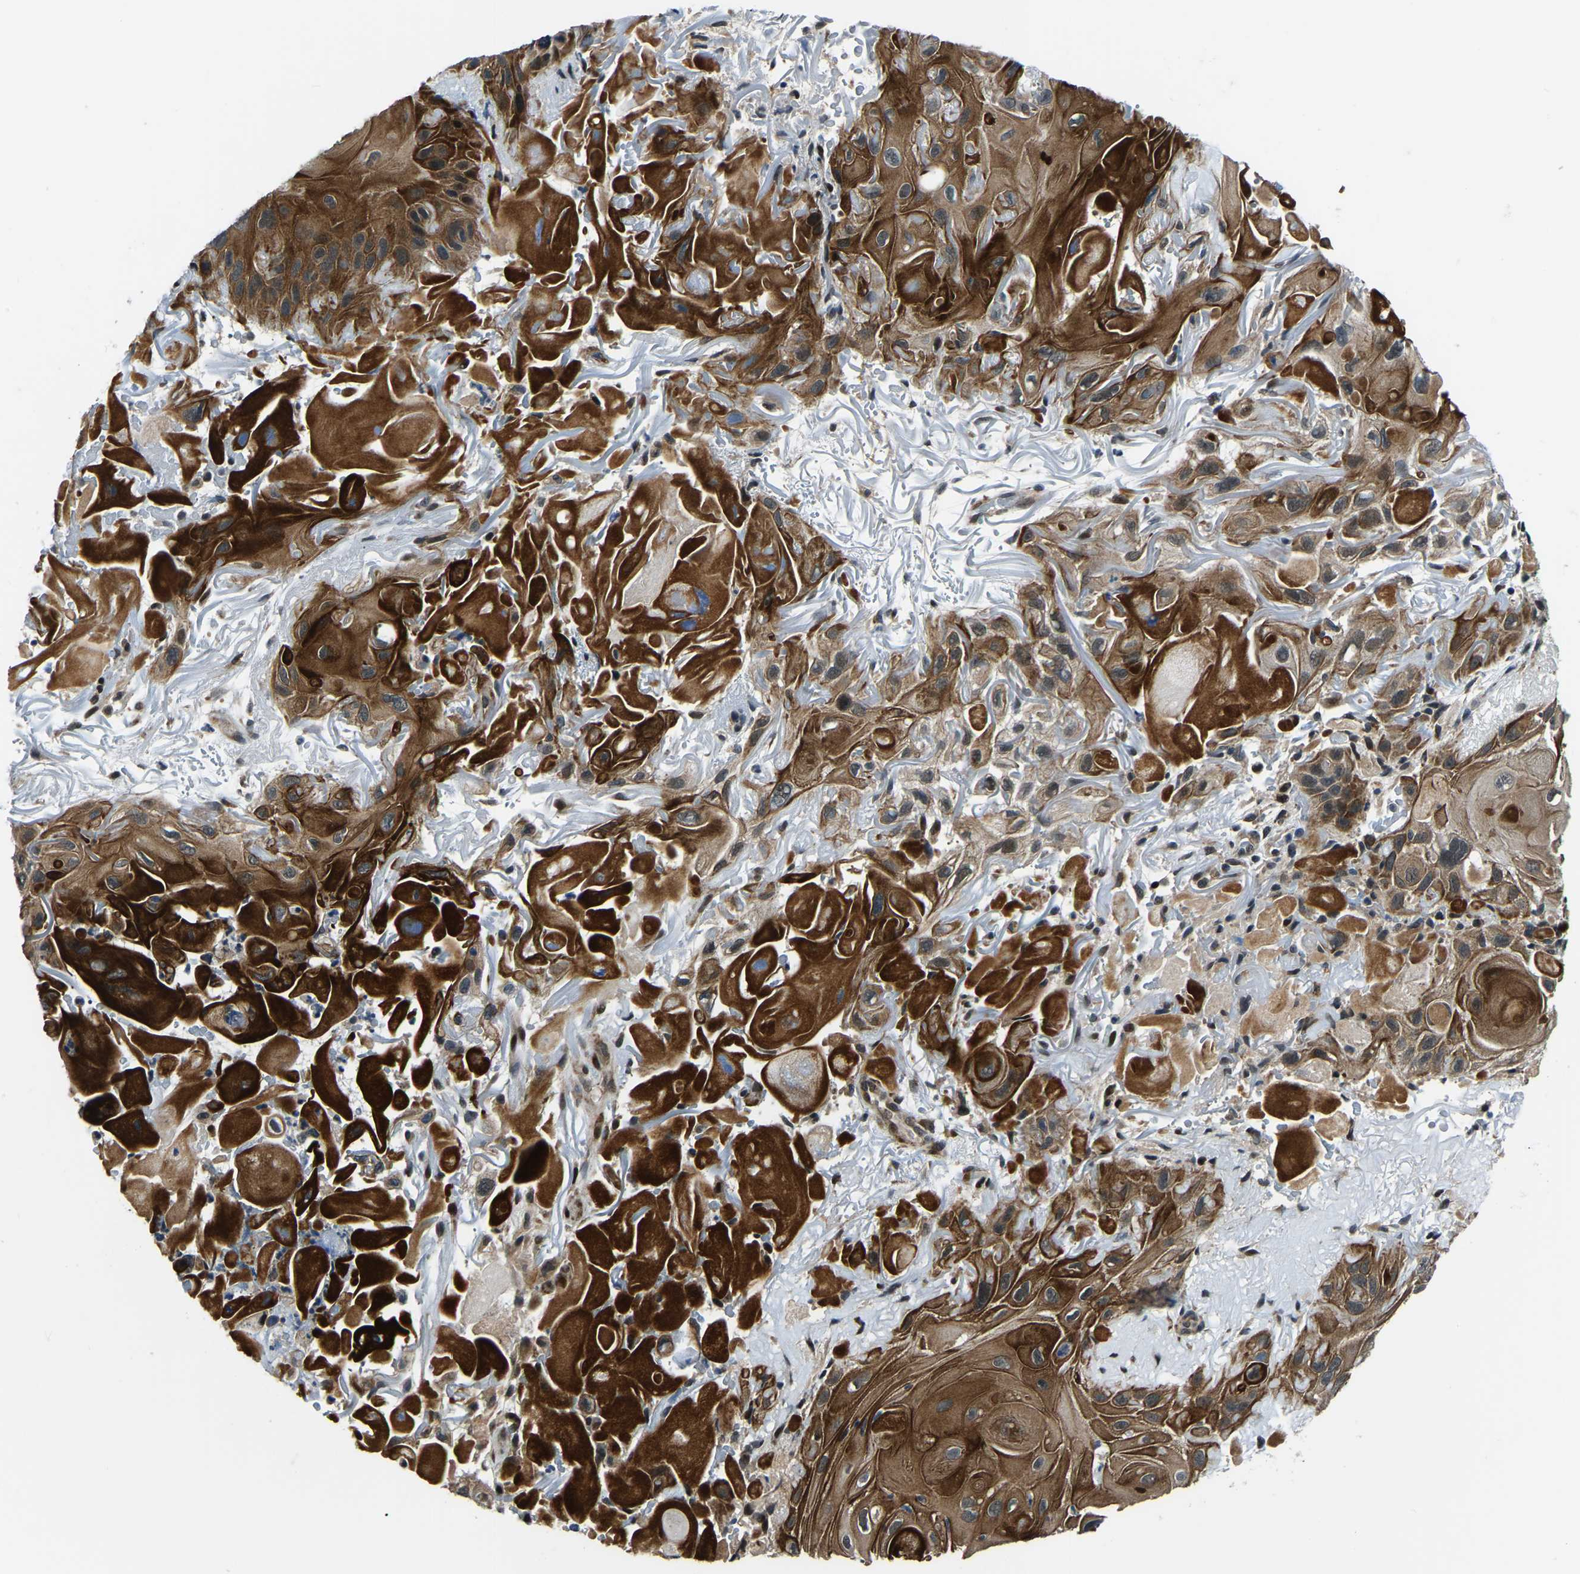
{"staining": {"intensity": "strong", "quantity": ">75%", "location": "cytoplasmic/membranous"}, "tissue": "skin cancer", "cell_type": "Tumor cells", "image_type": "cancer", "snomed": [{"axis": "morphology", "description": "Squamous cell carcinoma, NOS"}, {"axis": "topography", "description": "Skin"}], "caption": "Immunohistochemistry of human skin cancer (squamous cell carcinoma) exhibits high levels of strong cytoplasmic/membranous expression in approximately >75% of tumor cells.", "gene": "ING2", "patient": {"sex": "female", "age": 77}}